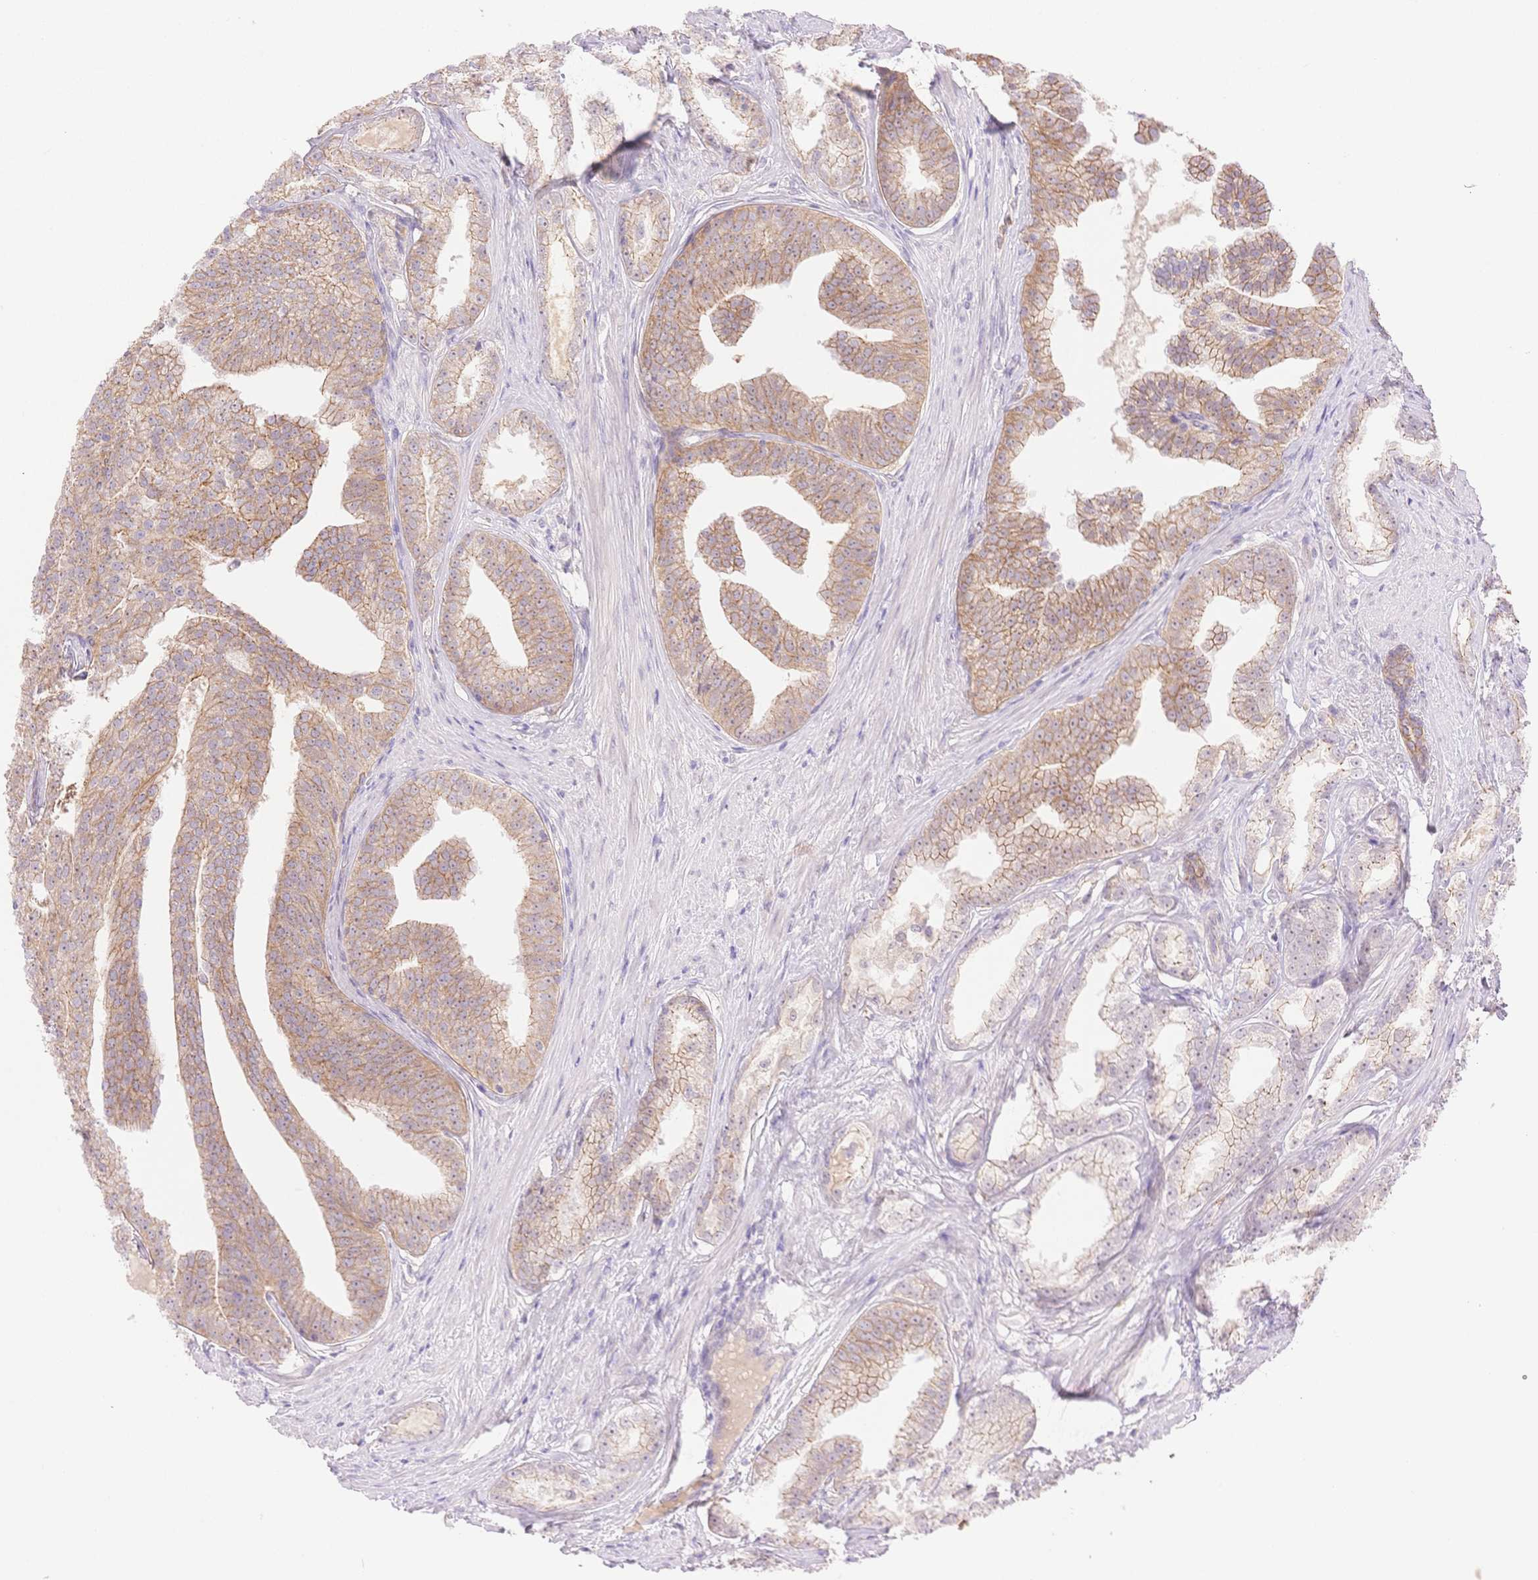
{"staining": {"intensity": "moderate", "quantity": ">75%", "location": "cytoplasmic/membranous"}, "tissue": "prostate cancer", "cell_type": "Tumor cells", "image_type": "cancer", "snomed": [{"axis": "morphology", "description": "Adenocarcinoma, Low grade"}, {"axis": "topography", "description": "Prostate"}], "caption": "Moderate cytoplasmic/membranous protein expression is identified in about >75% of tumor cells in prostate adenocarcinoma (low-grade).", "gene": "WDR54", "patient": {"sex": "male", "age": 65}}